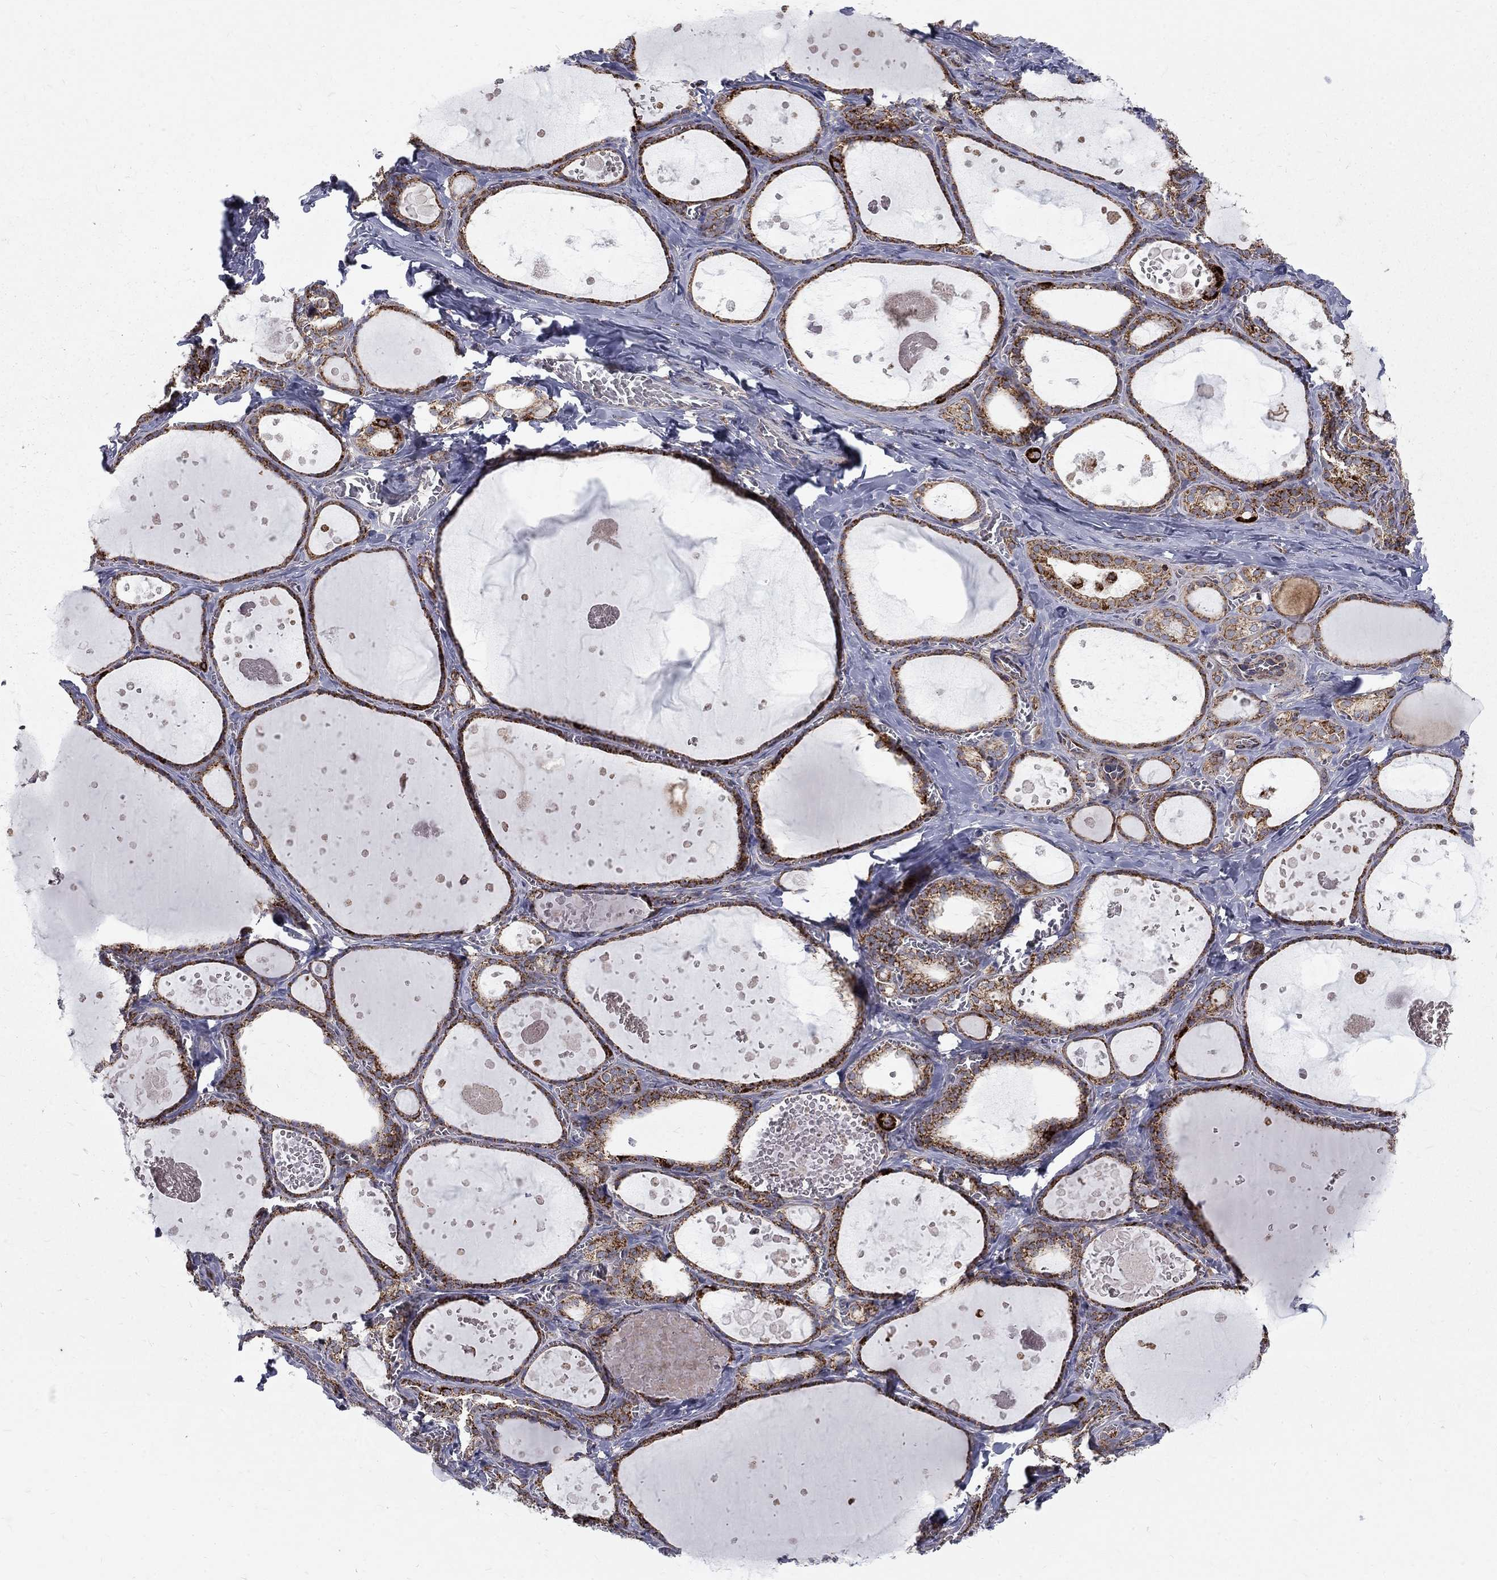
{"staining": {"intensity": "strong", "quantity": ">75%", "location": "cytoplasmic/membranous"}, "tissue": "thyroid gland", "cell_type": "Glandular cells", "image_type": "normal", "snomed": [{"axis": "morphology", "description": "Normal tissue, NOS"}, {"axis": "topography", "description": "Thyroid gland"}], "caption": "Thyroid gland stained with DAB (3,3'-diaminobenzidine) immunohistochemistry (IHC) displays high levels of strong cytoplasmic/membranous expression in approximately >75% of glandular cells.", "gene": "ALDH1B1", "patient": {"sex": "female", "age": 56}}